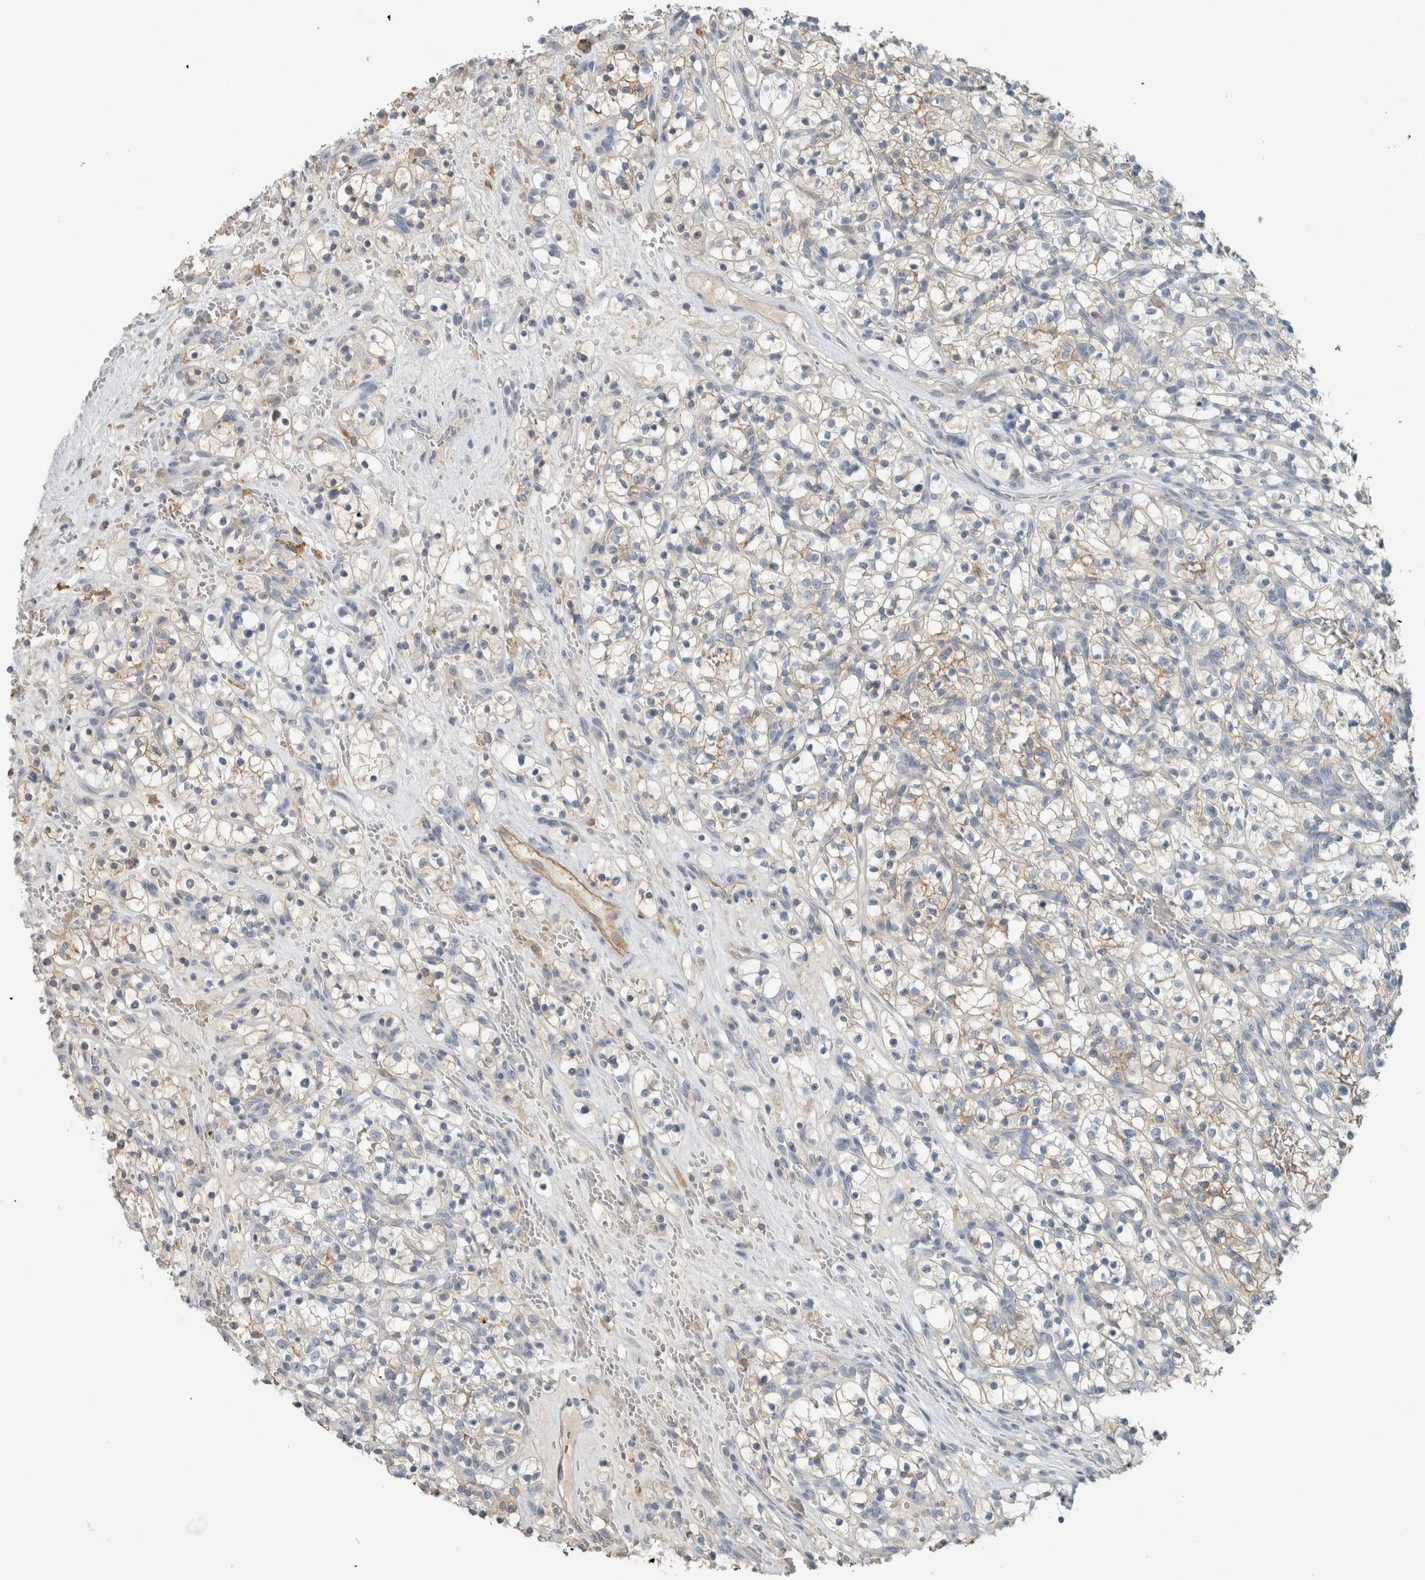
{"staining": {"intensity": "weak", "quantity": "<25%", "location": "cytoplasmic/membranous"}, "tissue": "renal cancer", "cell_type": "Tumor cells", "image_type": "cancer", "snomed": [{"axis": "morphology", "description": "Adenocarcinoma, NOS"}, {"axis": "topography", "description": "Kidney"}], "caption": "There is no significant staining in tumor cells of adenocarcinoma (renal).", "gene": "SCIN", "patient": {"sex": "female", "age": 57}}